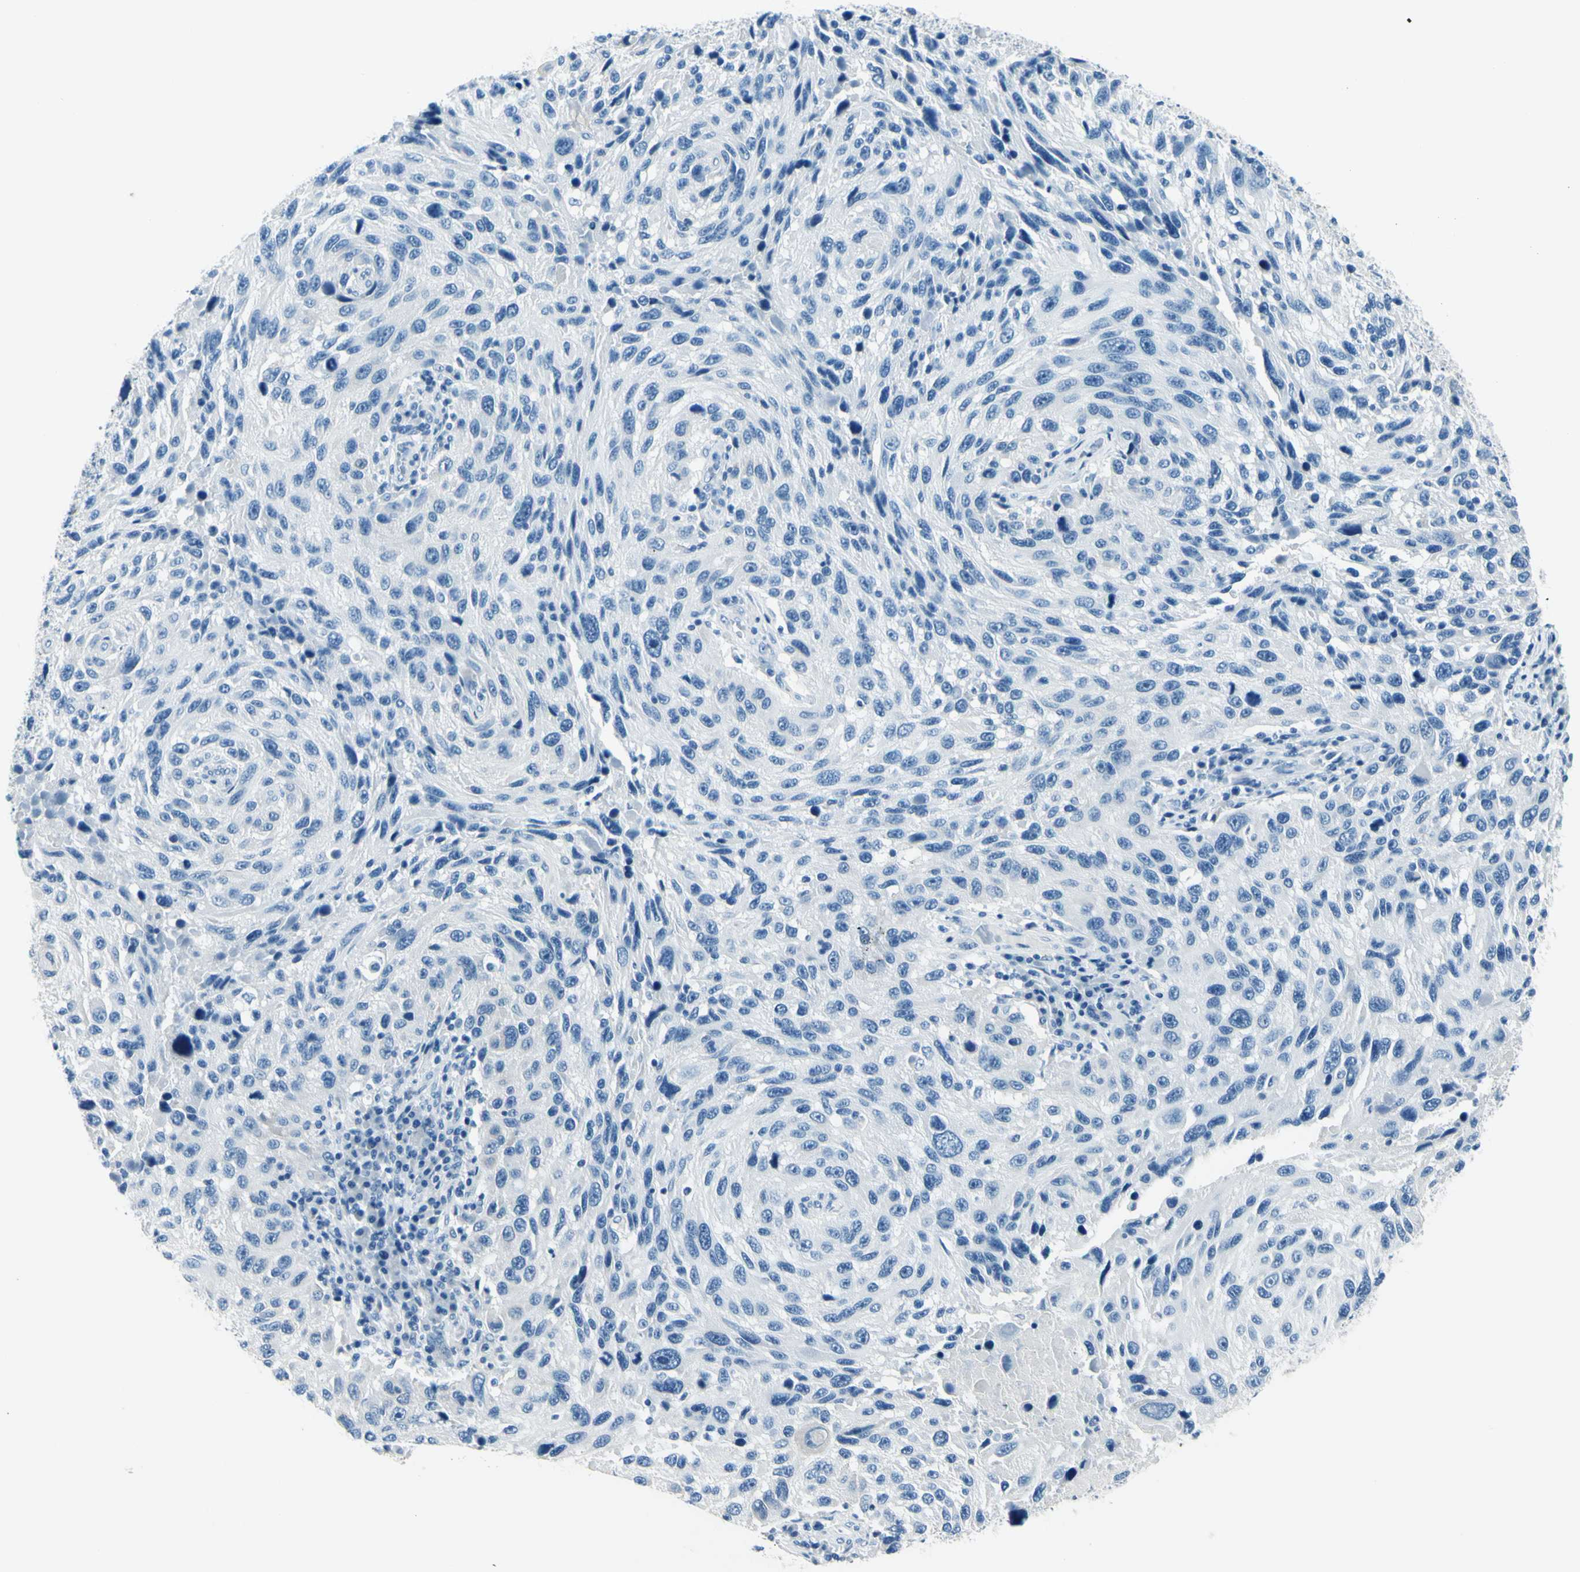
{"staining": {"intensity": "negative", "quantity": "none", "location": "none"}, "tissue": "melanoma", "cell_type": "Tumor cells", "image_type": "cancer", "snomed": [{"axis": "morphology", "description": "Malignant melanoma, NOS"}, {"axis": "topography", "description": "Skin"}], "caption": "This is an immunohistochemistry histopathology image of malignant melanoma. There is no staining in tumor cells.", "gene": "CDH15", "patient": {"sex": "male", "age": 53}}